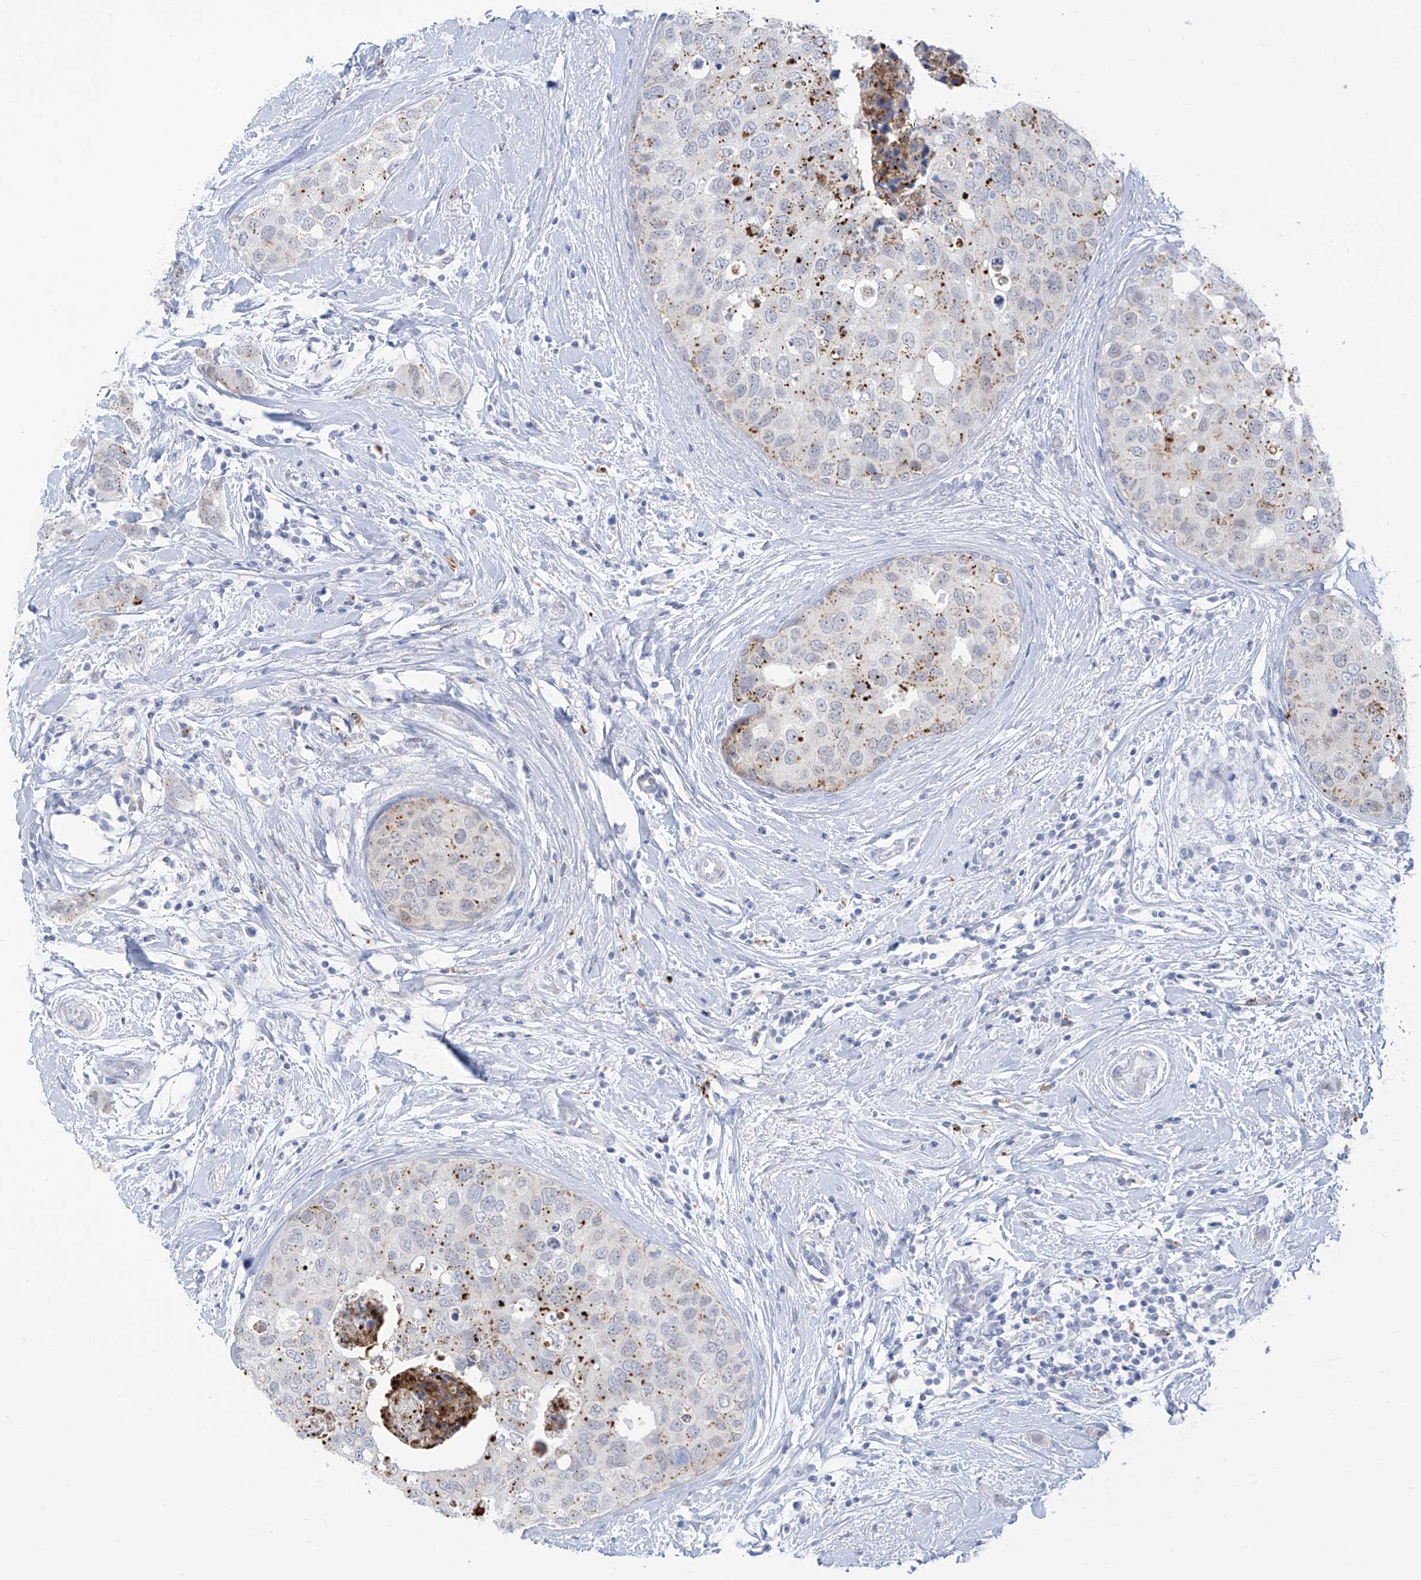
{"staining": {"intensity": "moderate", "quantity": "<25%", "location": "cytoplasmic/membranous"}, "tissue": "breast cancer", "cell_type": "Tumor cells", "image_type": "cancer", "snomed": [{"axis": "morphology", "description": "Duct carcinoma"}, {"axis": "topography", "description": "Breast"}], "caption": "Immunohistochemical staining of breast infiltrating ductal carcinoma demonstrates low levels of moderate cytoplasmic/membranous protein staining in approximately <25% of tumor cells.", "gene": "PSPH", "patient": {"sex": "female", "age": 50}}